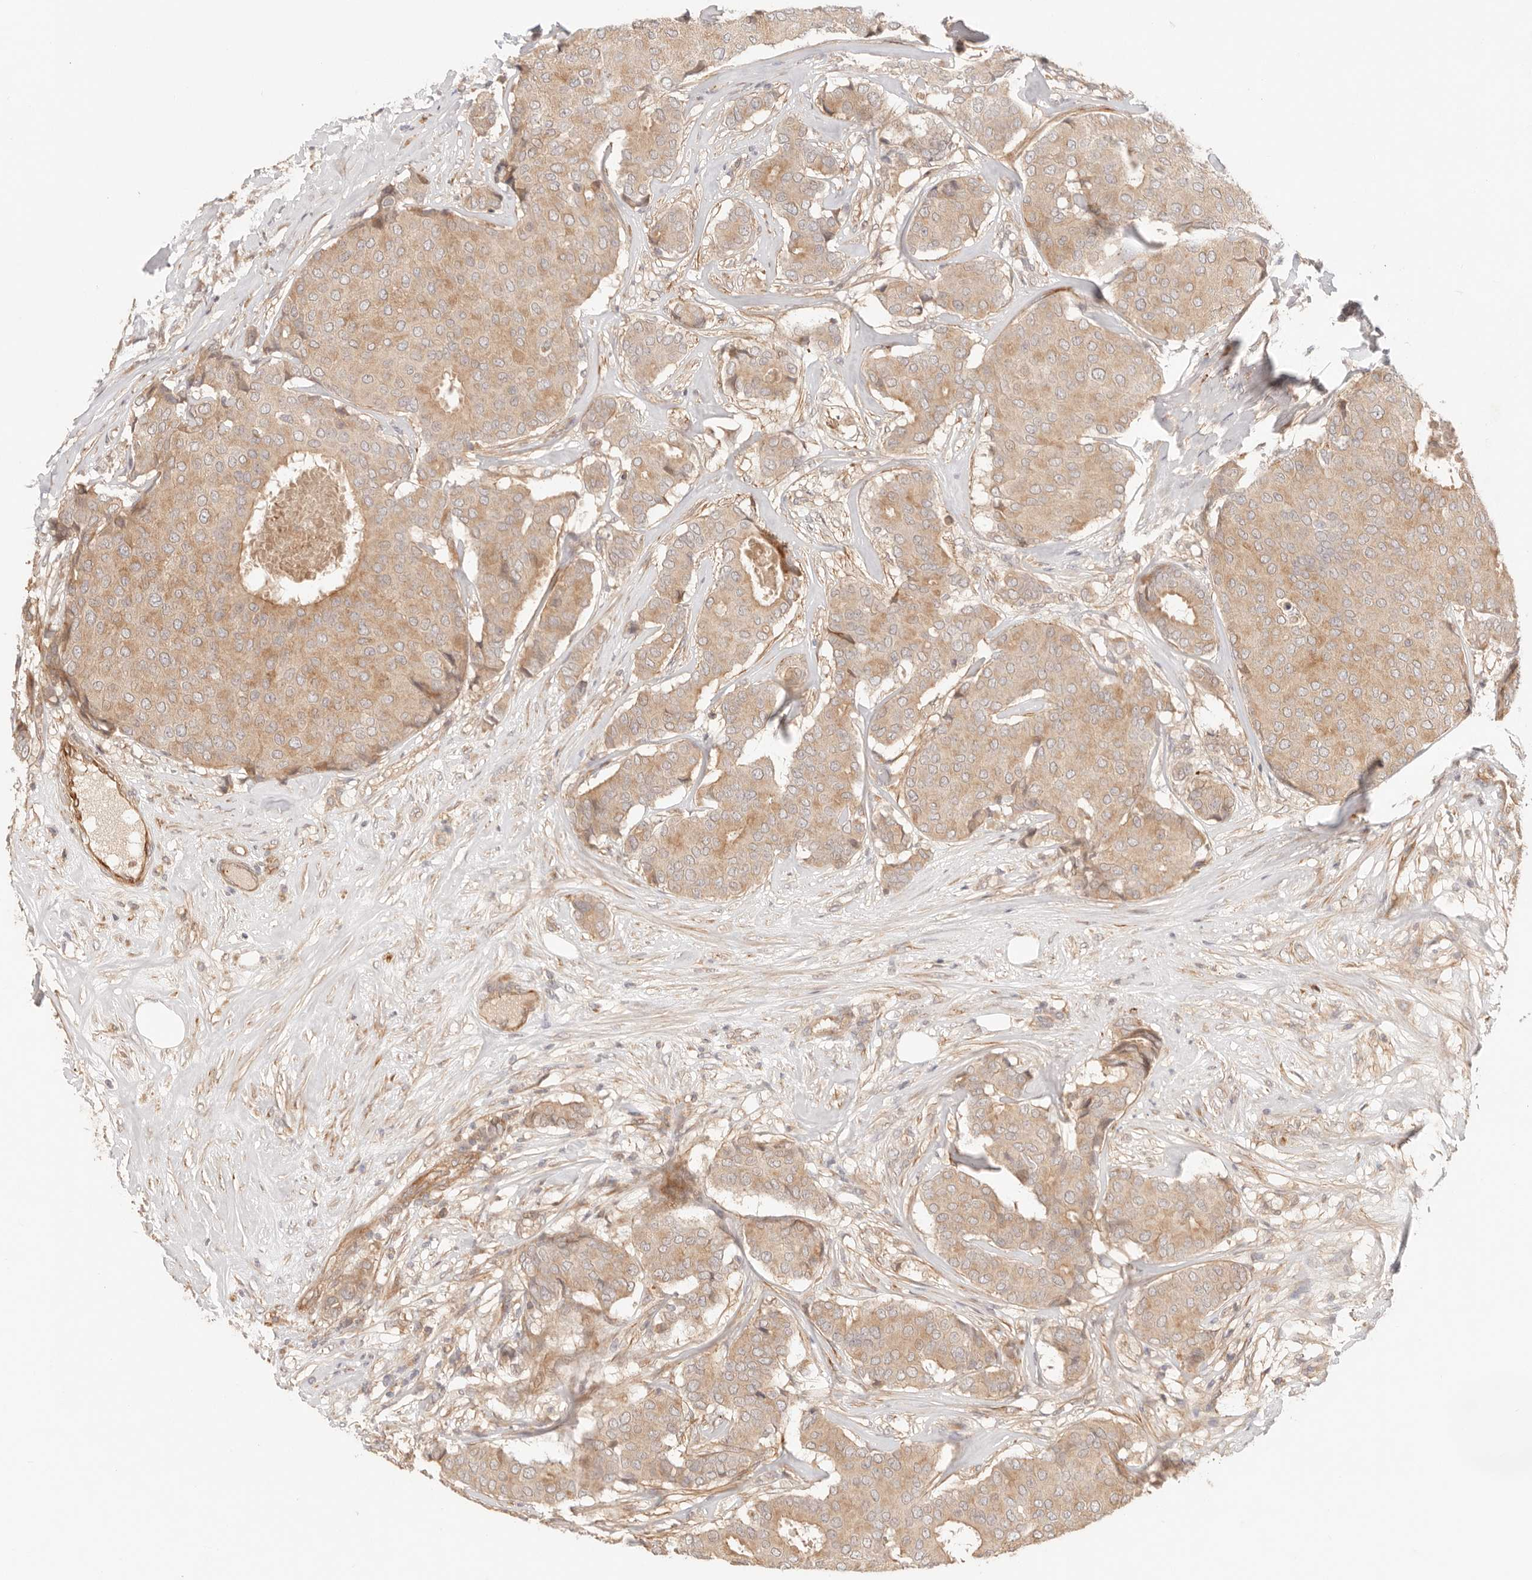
{"staining": {"intensity": "moderate", "quantity": ">75%", "location": "cytoplasmic/membranous"}, "tissue": "breast cancer", "cell_type": "Tumor cells", "image_type": "cancer", "snomed": [{"axis": "morphology", "description": "Duct carcinoma"}, {"axis": "topography", "description": "Breast"}], "caption": "The image exhibits immunohistochemical staining of breast cancer (intraductal carcinoma). There is moderate cytoplasmic/membranous staining is appreciated in about >75% of tumor cells.", "gene": "IL1R2", "patient": {"sex": "female", "age": 75}}